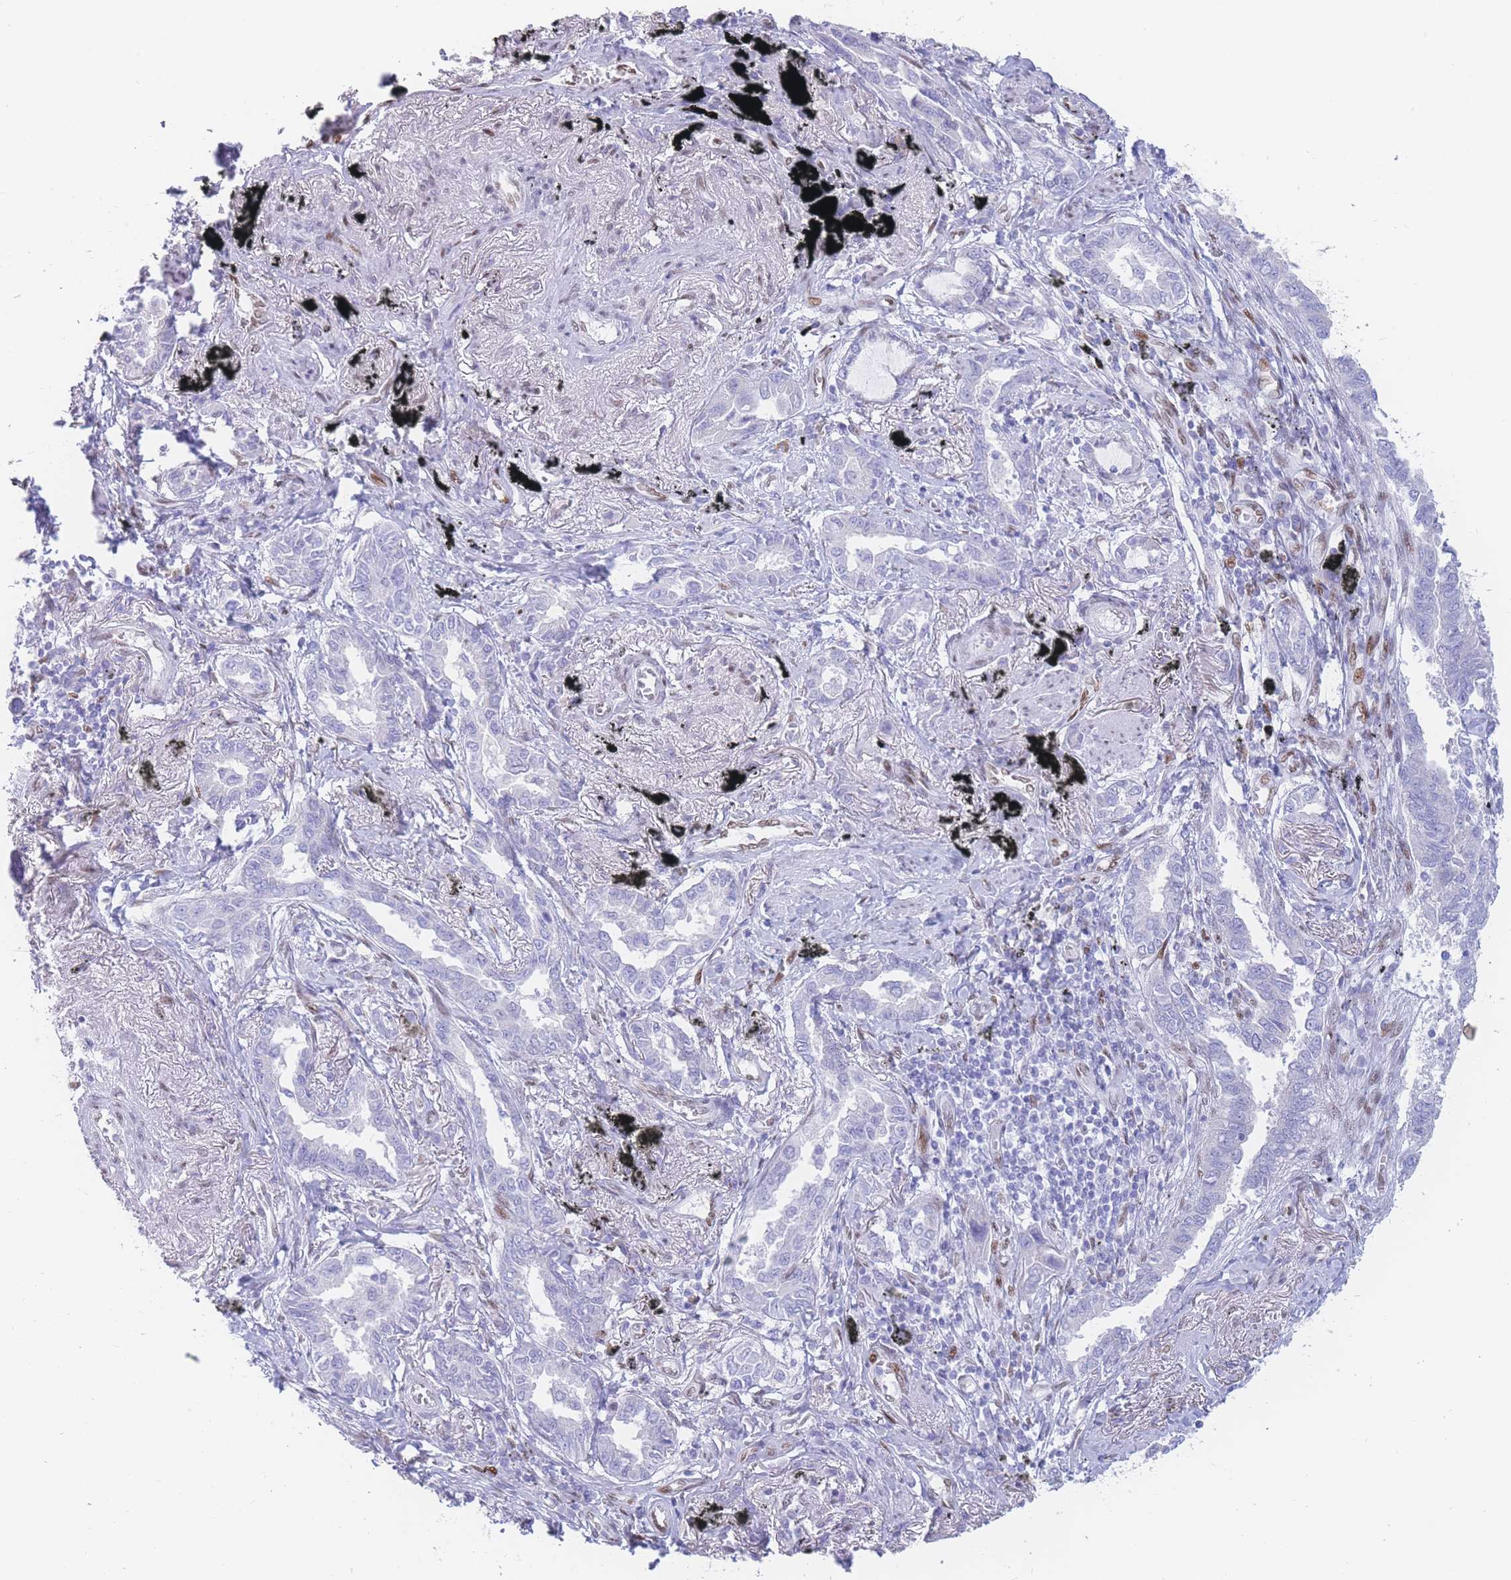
{"staining": {"intensity": "negative", "quantity": "none", "location": "none"}, "tissue": "lung cancer", "cell_type": "Tumor cells", "image_type": "cancer", "snomed": [{"axis": "morphology", "description": "Adenocarcinoma, NOS"}, {"axis": "topography", "description": "Lung"}], "caption": "Immunohistochemical staining of lung cancer demonstrates no significant positivity in tumor cells.", "gene": "PSMB5", "patient": {"sex": "male", "age": 67}}